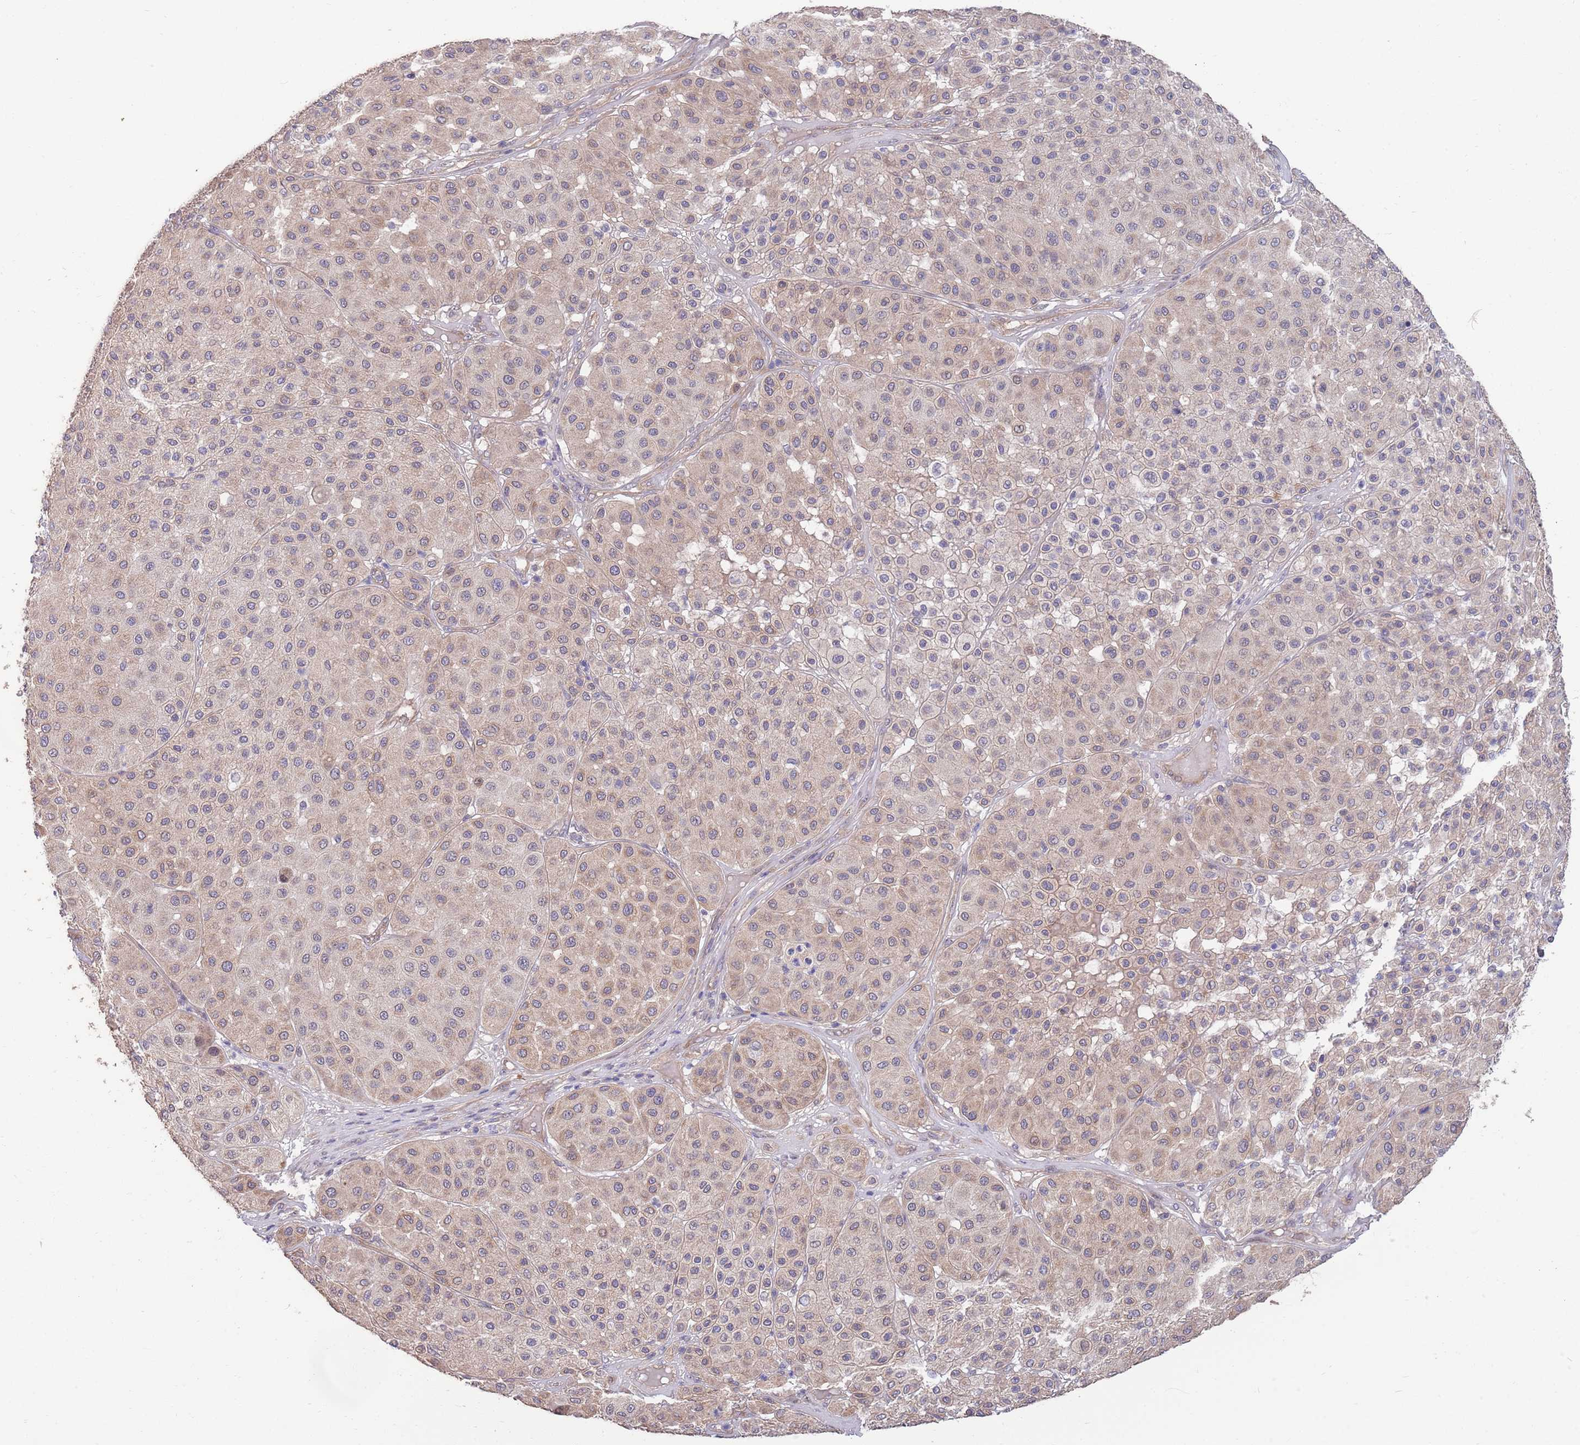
{"staining": {"intensity": "weak", "quantity": ">75%", "location": "cytoplasmic/membranous"}, "tissue": "melanoma", "cell_type": "Tumor cells", "image_type": "cancer", "snomed": [{"axis": "morphology", "description": "Malignant melanoma, Metastatic site"}, {"axis": "topography", "description": "Smooth muscle"}], "caption": "The immunohistochemical stain shows weak cytoplasmic/membranous staining in tumor cells of melanoma tissue.", "gene": "MARVELD2", "patient": {"sex": "male", "age": 41}}